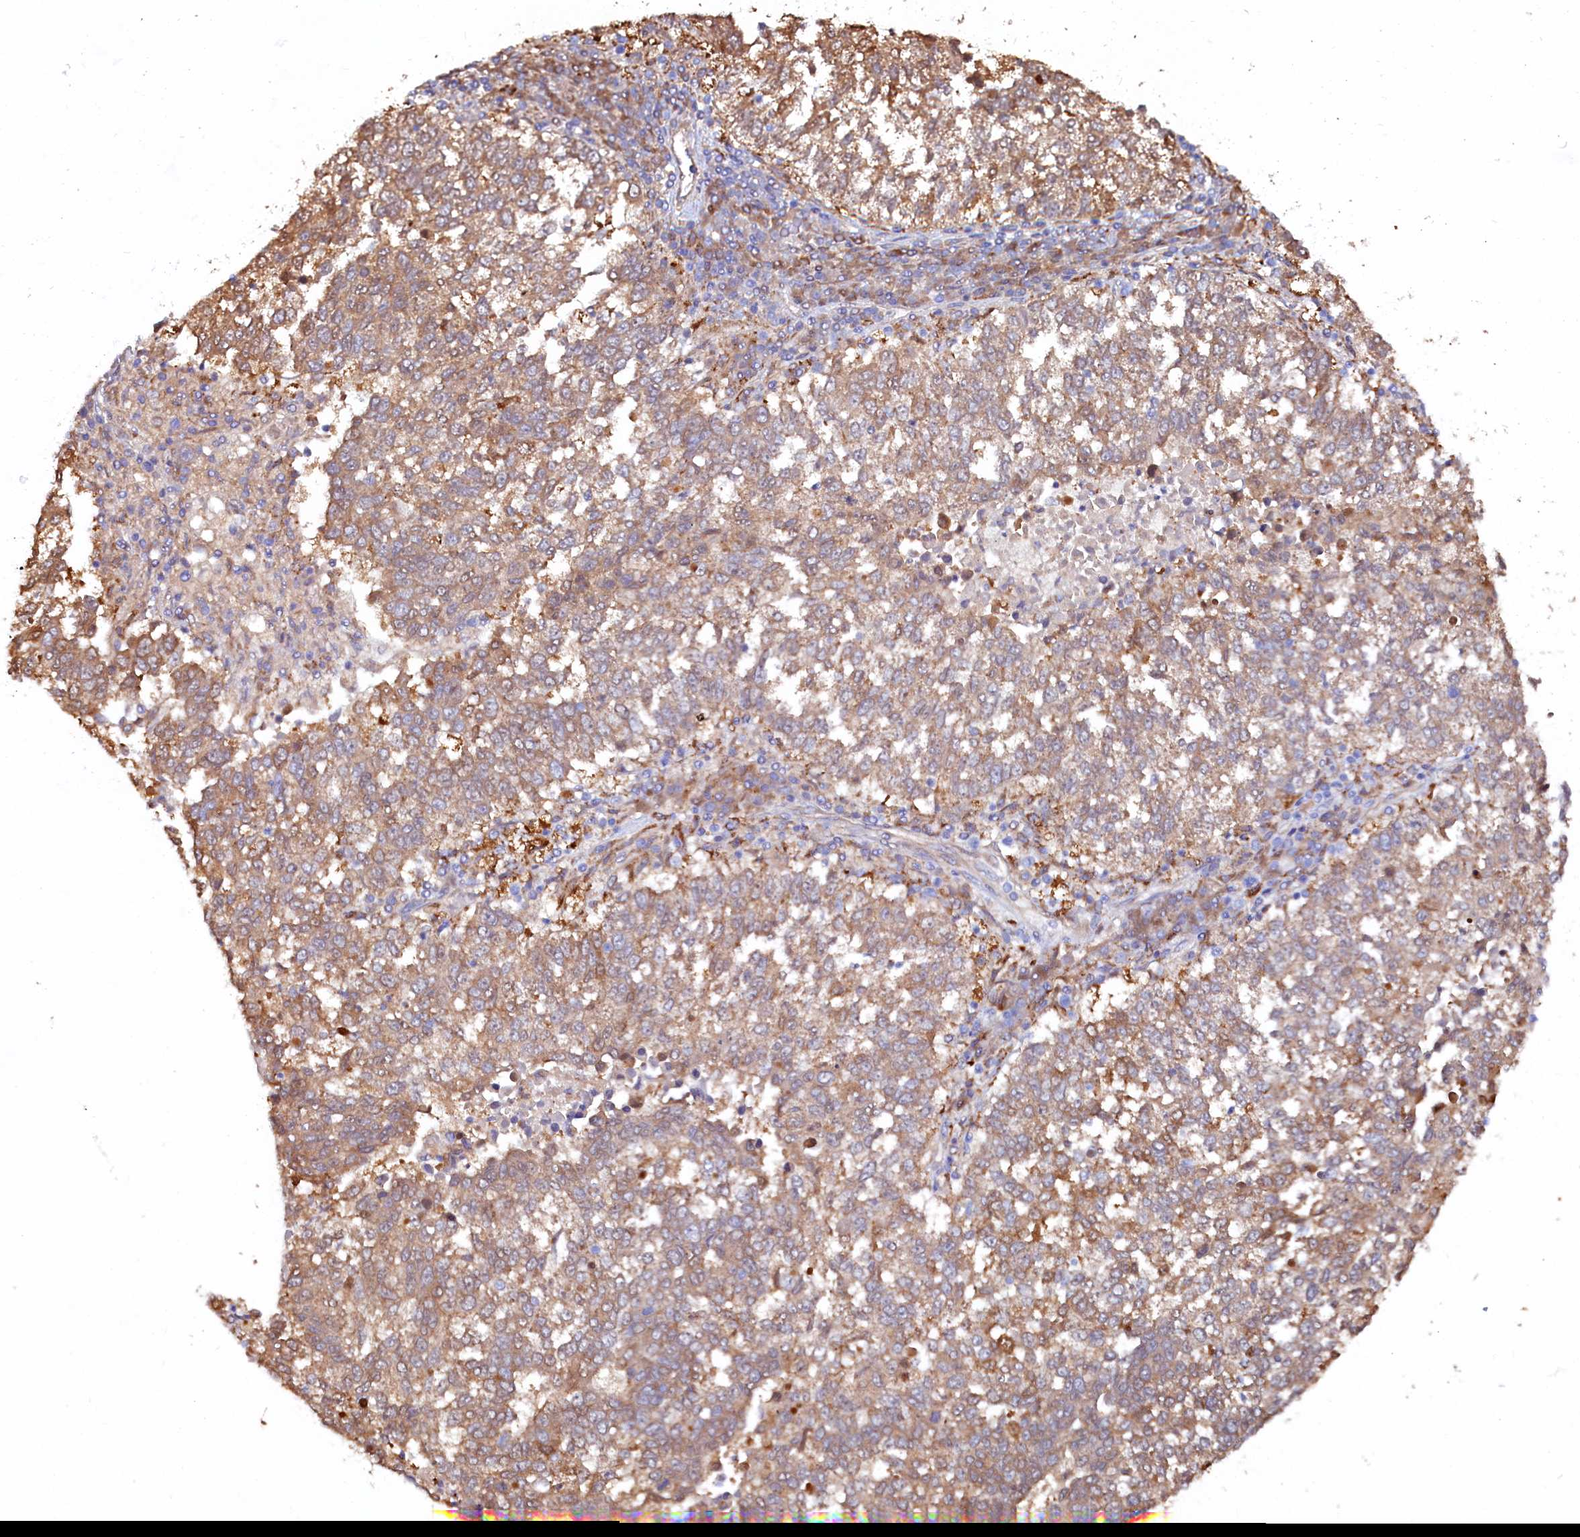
{"staining": {"intensity": "moderate", "quantity": ">75%", "location": "cytoplasmic/membranous"}, "tissue": "lung cancer", "cell_type": "Tumor cells", "image_type": "cancer", "snomed": [{"axis": "morphology", "description": "Squamous cell carcinoma, NOS"}, {"axis": "topography", "description": "Lung"}], "caption": "Lung cancer stained with a brown dye demonstrates moderate cytoplasmic/membranous positive expression in approximately >75% of tumor cells.", "gene": "ASTE1", "patient": {"sex": "male", "age": 73}}